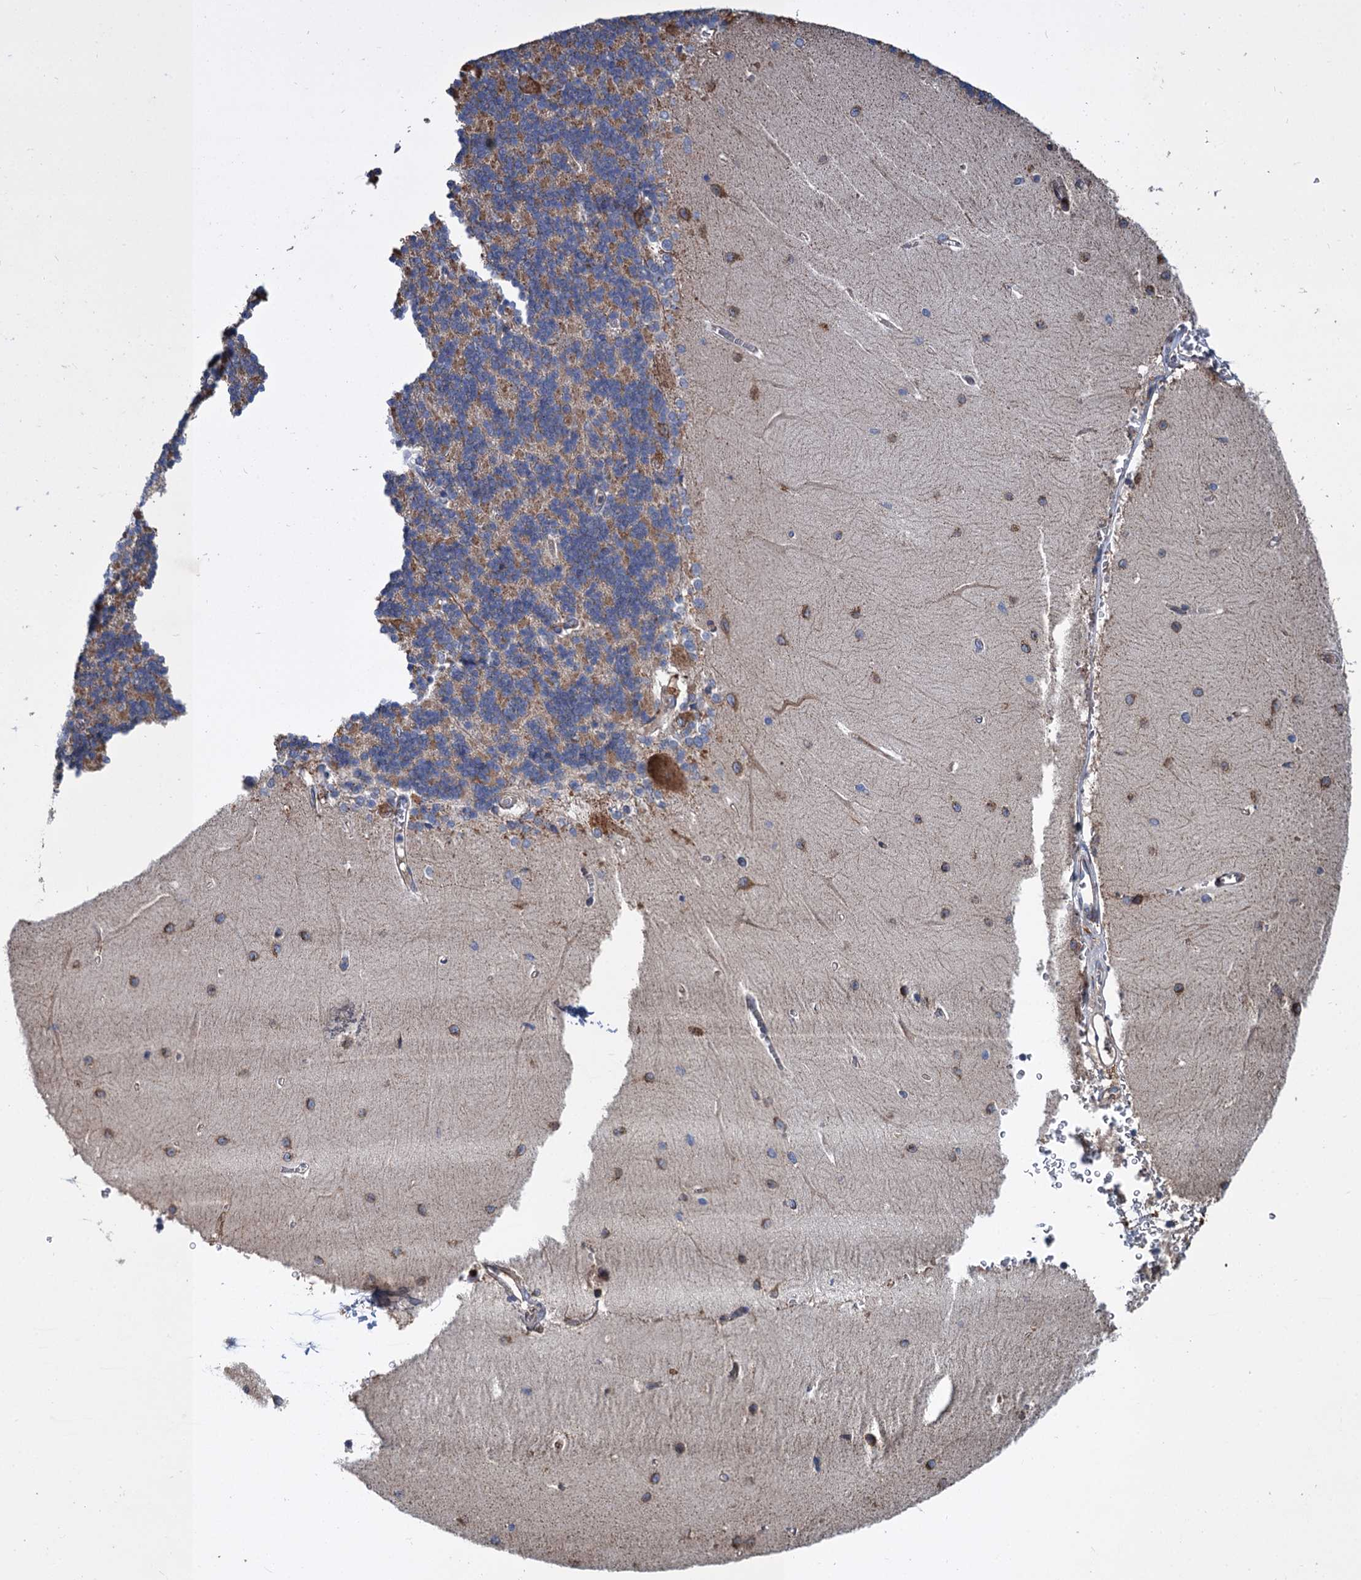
{"staining": {"intensity": "moderate", "quantity": "25%-75%", "location": "cytoplasmic/membranous"}, "tissue": "cerebellum", "cell_type": "Cells in granular layer", "image_type": "normal", "snomed": [{"axis": "morphology", "description": "Normal tissue, NOS"}, {"axis": "topography", "description": "Cerebellum"}], "caption": "A histopathology image of human cerebellum stained for a protein displays moderate cytoplasmic/membranous brown staining in cells in granular layer.", "gene": "LINS1", "patient": {"sex": "male", "age": 37}}